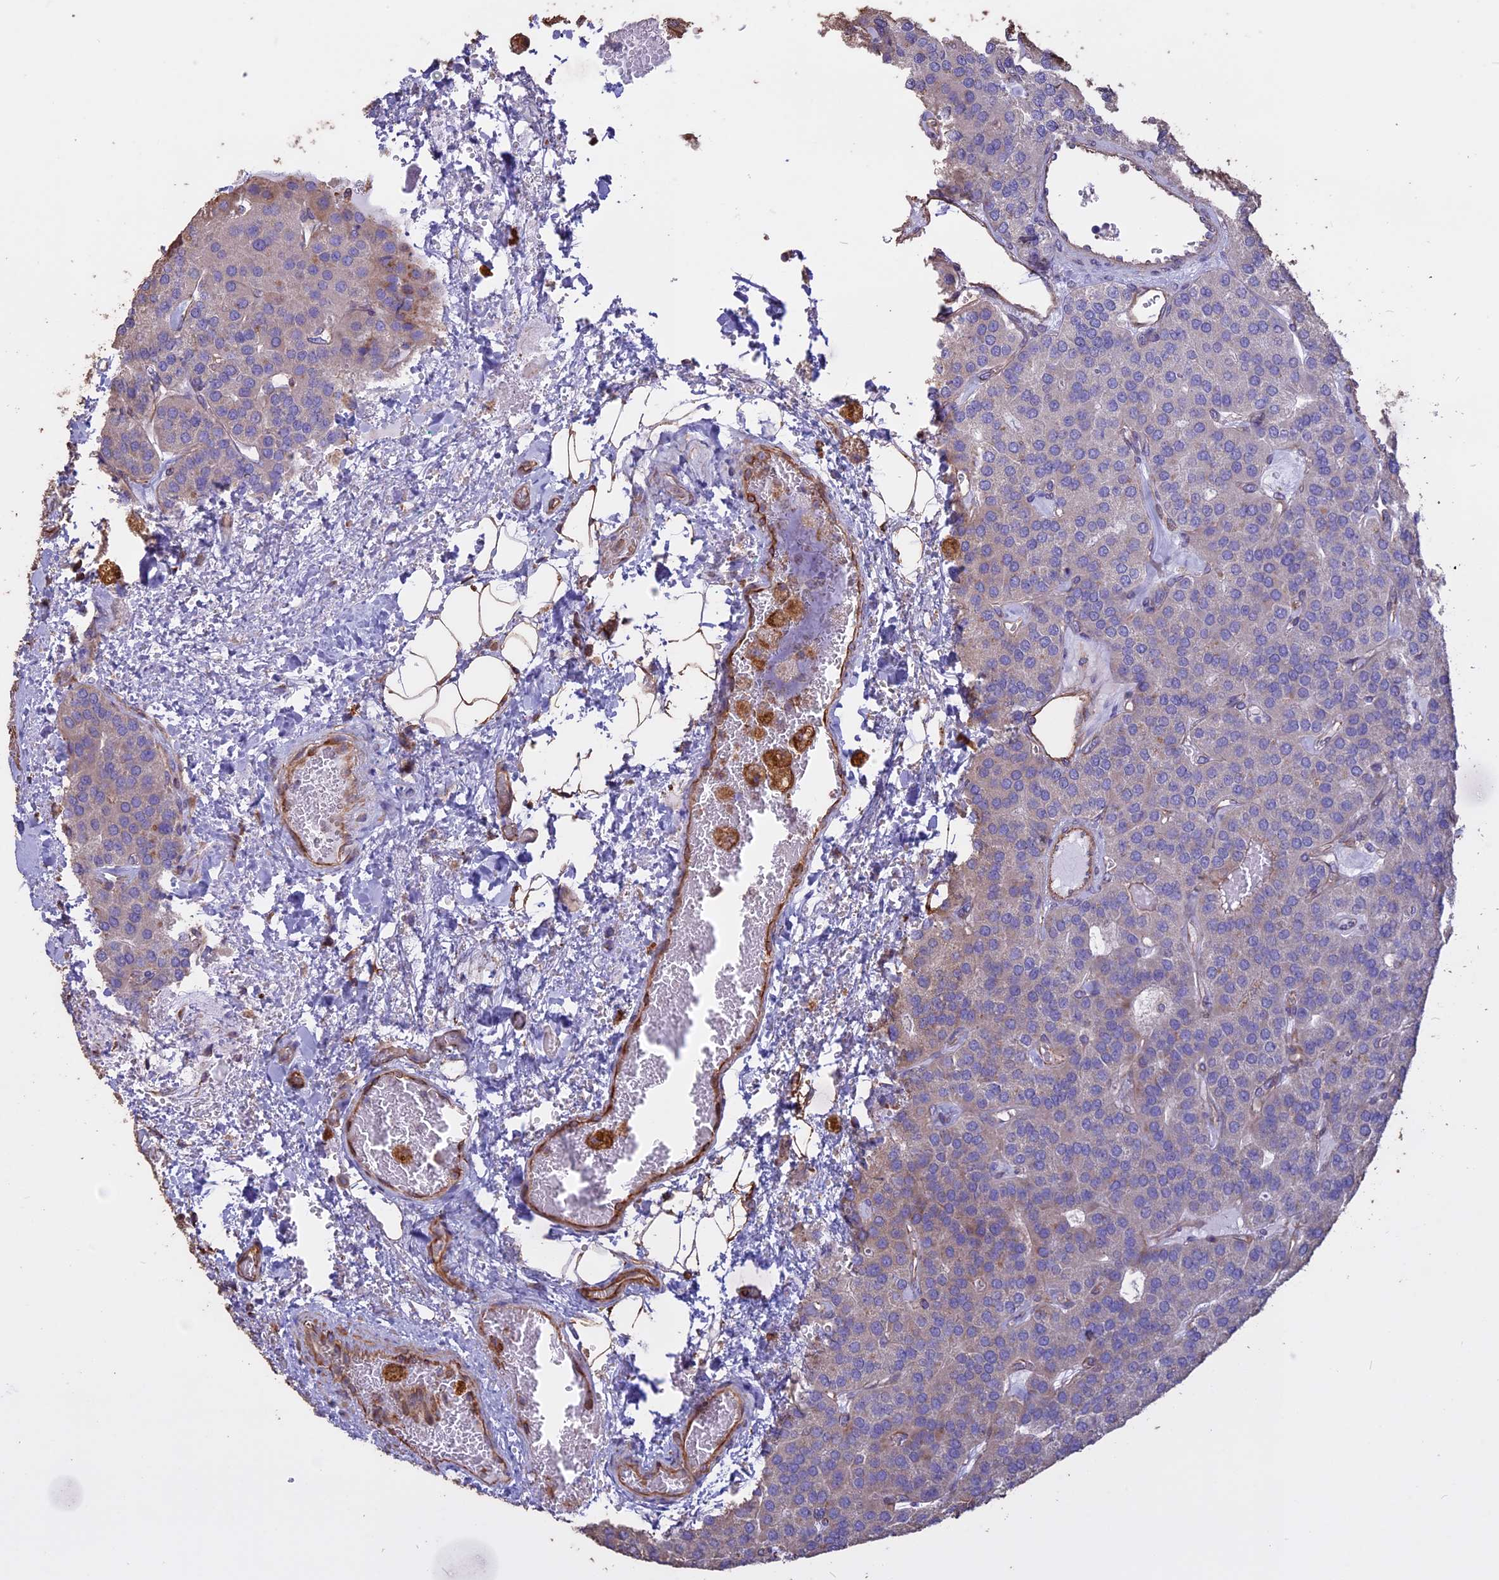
{"staining": {"intensity": "negative", "quantity": "none", "location": "none"}, "tissue": "parathyroid gland", "cell_type": "Glandular cells", "image_type": "normal", "snomed": [{"axis": "morphology", "description": "Normal tissue, NOS"}, {"axis": "morphology", "description": "Adenoma, NOS"}, {"axis": "topography", "description": "Parathyroid gland"}], "caption": "Glandular cells show no significant protein expression in benign parathyroid gland. The staining was performed using DAB to visualize the protein expression in brown, while the nuclei were stained in blue with hematoxylin (Magnification: 20x).", "gene": "CCDC148", "patient": {"sex": "female", "age": 86}}